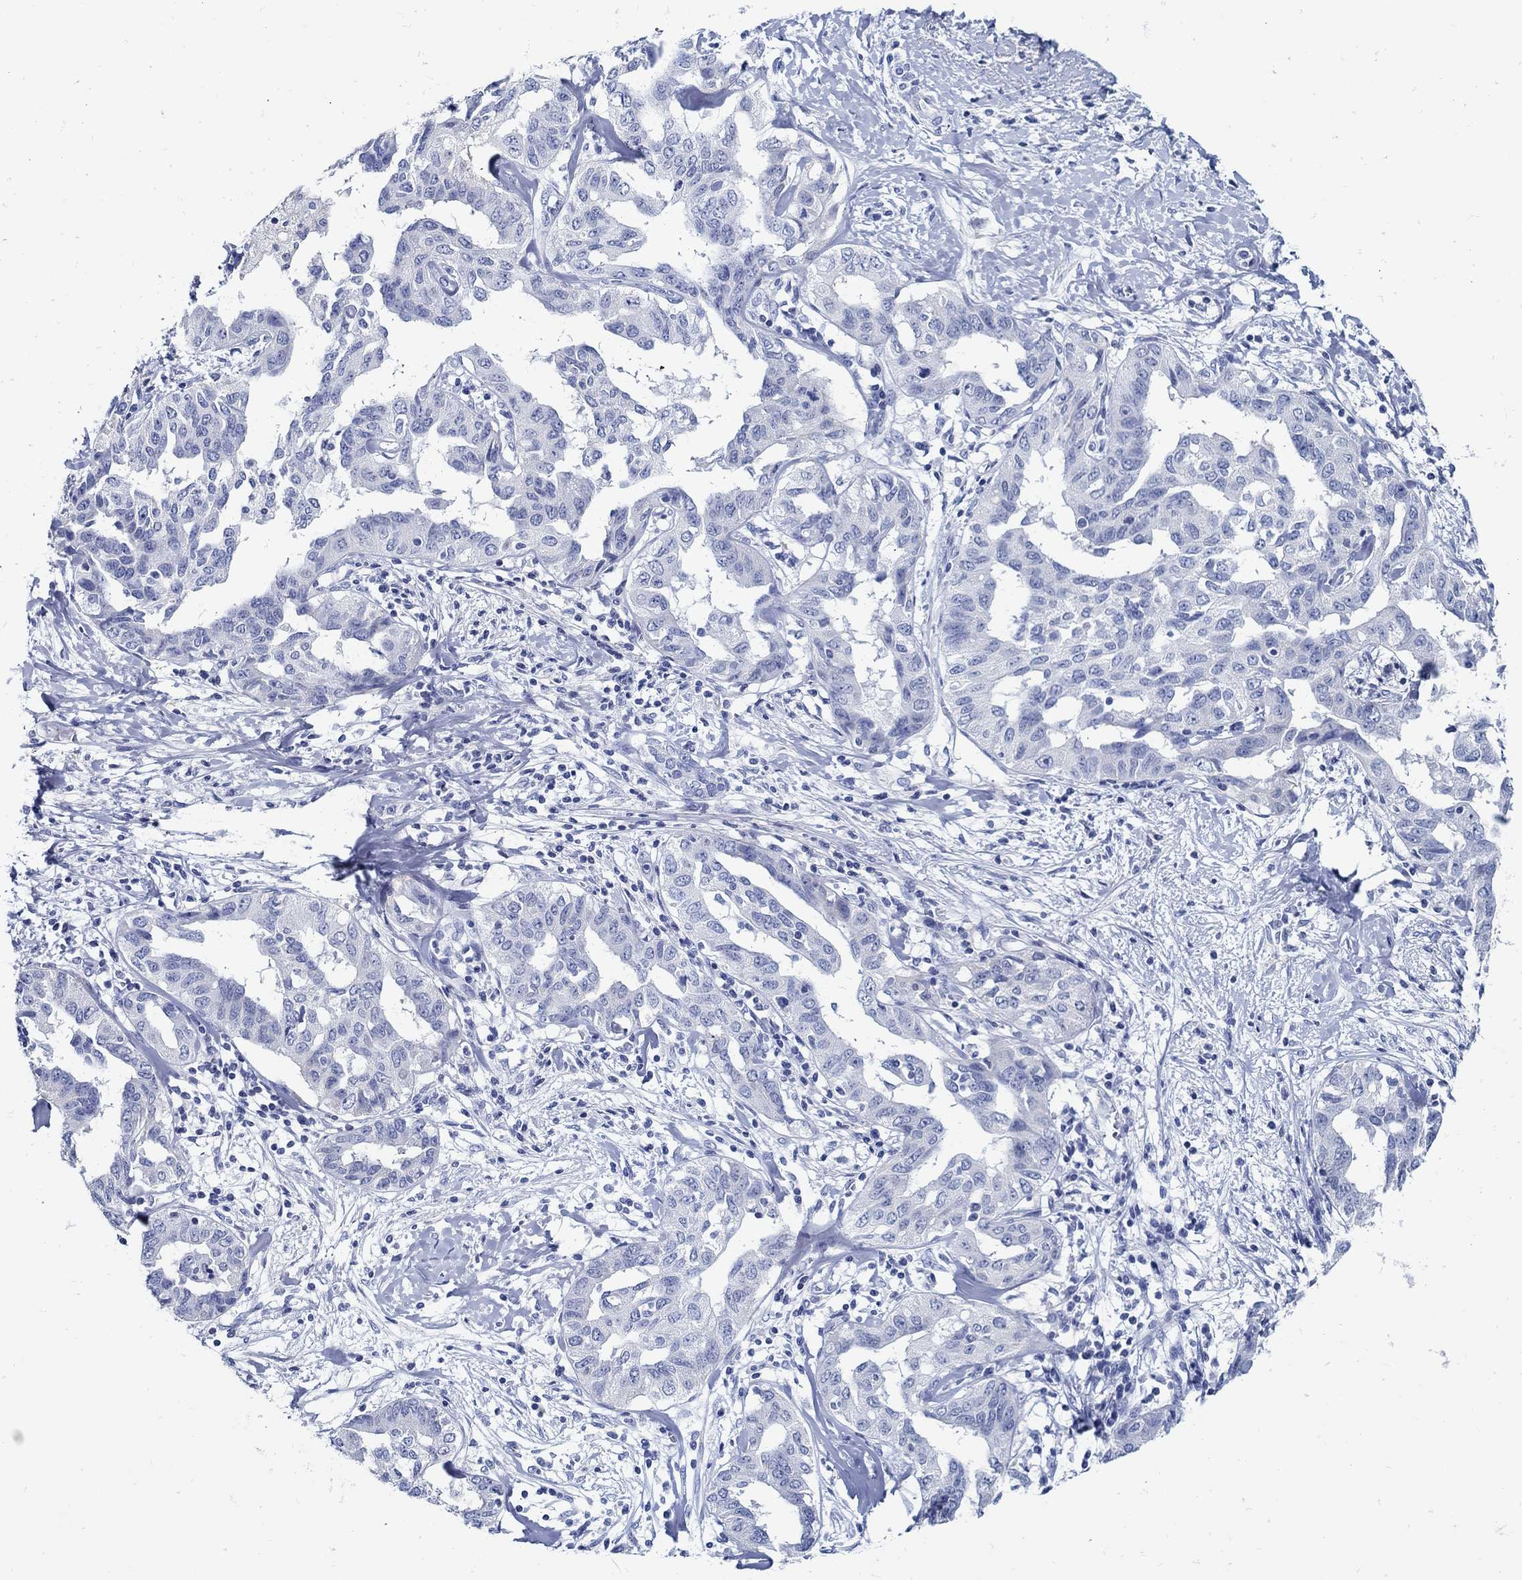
{"staining": {"intensity": "negative", "quantity": "none", "location": "none"}, "tissue": "liver cancer", "cell_type": "Tumor cells", "image_type": "cancer", "snomed": [{"axis": "morphology", "description": "Cholangiocarcinoma"}, {"axis": "topography", "description": "Liver"}], "caption": "Image shows no protein staining in tumor cells of cholangiocarcinoma (liver) tissue. The staining is performed using DAB brown chromogen with nuclei counter-stained in using hematoxylin.", "gene": "PAX9", "patient": {"sex": "male", "age": 59}}